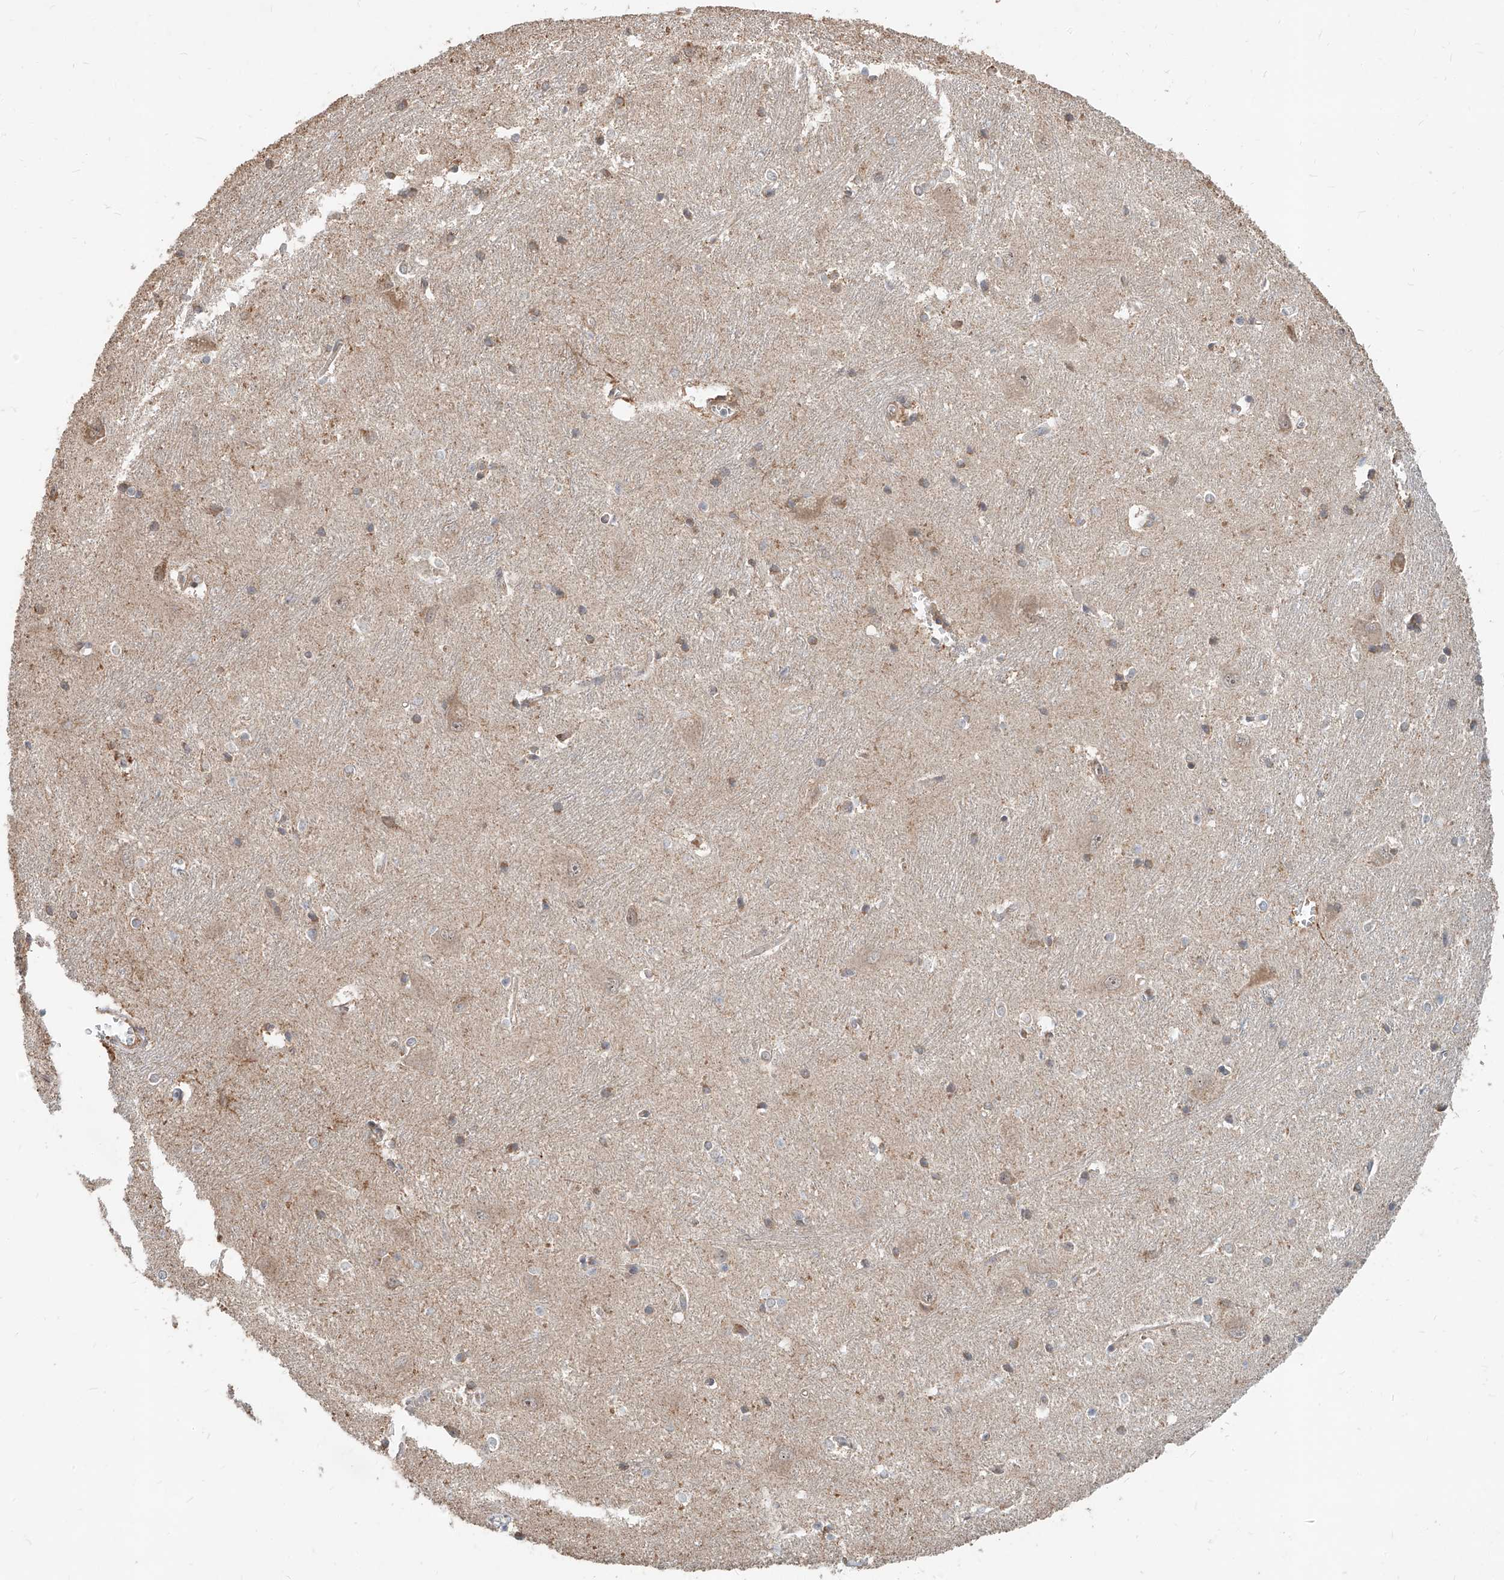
{"staining": {"intensity": "weak", "quantity": "<25%", "location": "cytoplasmic/membranous"}, "tissue": "caudate", "cell_type": "Glial cells", "image_type": "normal", "snomed": [{"axis": "morphology", "description": "Normal tissue, NOS"}, {"axis": "topography", "description": "Lateral ventricle wall"}], "caption": "This is an immunohistochemistry (IHC) micrograph of benign caudate. There is no positivity in glial cells.", "gene": "STX19", "patient": {"sex": "male", "age": 37}}